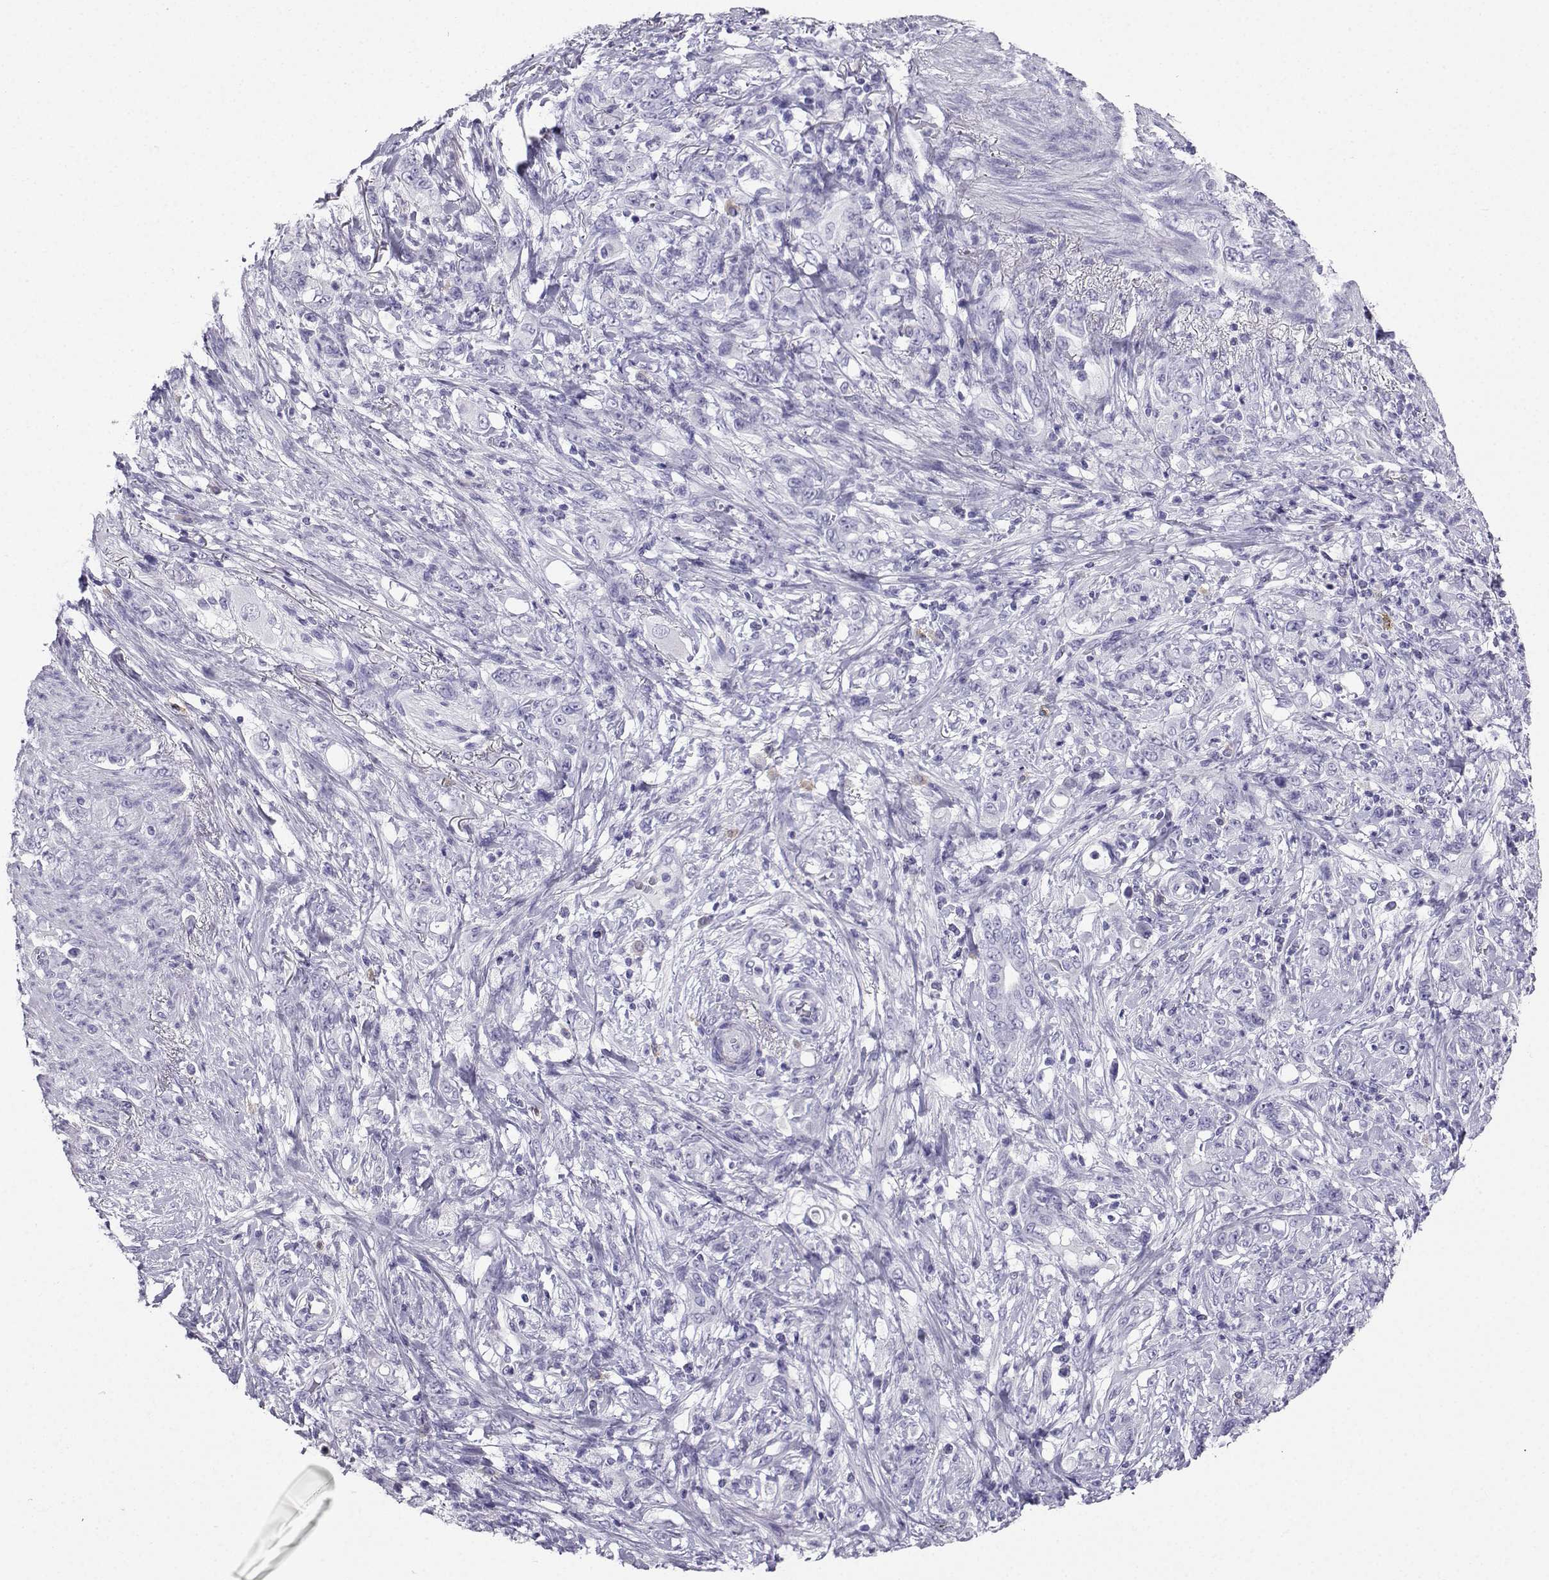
{"staining": {"intensity": "negative", "quantity": "none", "location": "none"}, "tissue": "stomach cancer", "cell_type": "Tumor cells", "image_type": "cancer", "snomed": [{"axis": "morphology", "description": "Adenocarcinoma, NOS"}, {"axis": "topography", "description": "Stomach"}], "caption": "High power microscopy image of an immunohistochemistry histopathology image of stomach cancer (adenocarcinoma), revealing no significant staining in tumor cells. The staining is performed using DAB (3,3'-diaminobenzidine) brown chromogen with nuclei counter-stained in using hematoxylin.", "gene": "SLC18A2", "patient": {"sex": "female", "age": 79}}